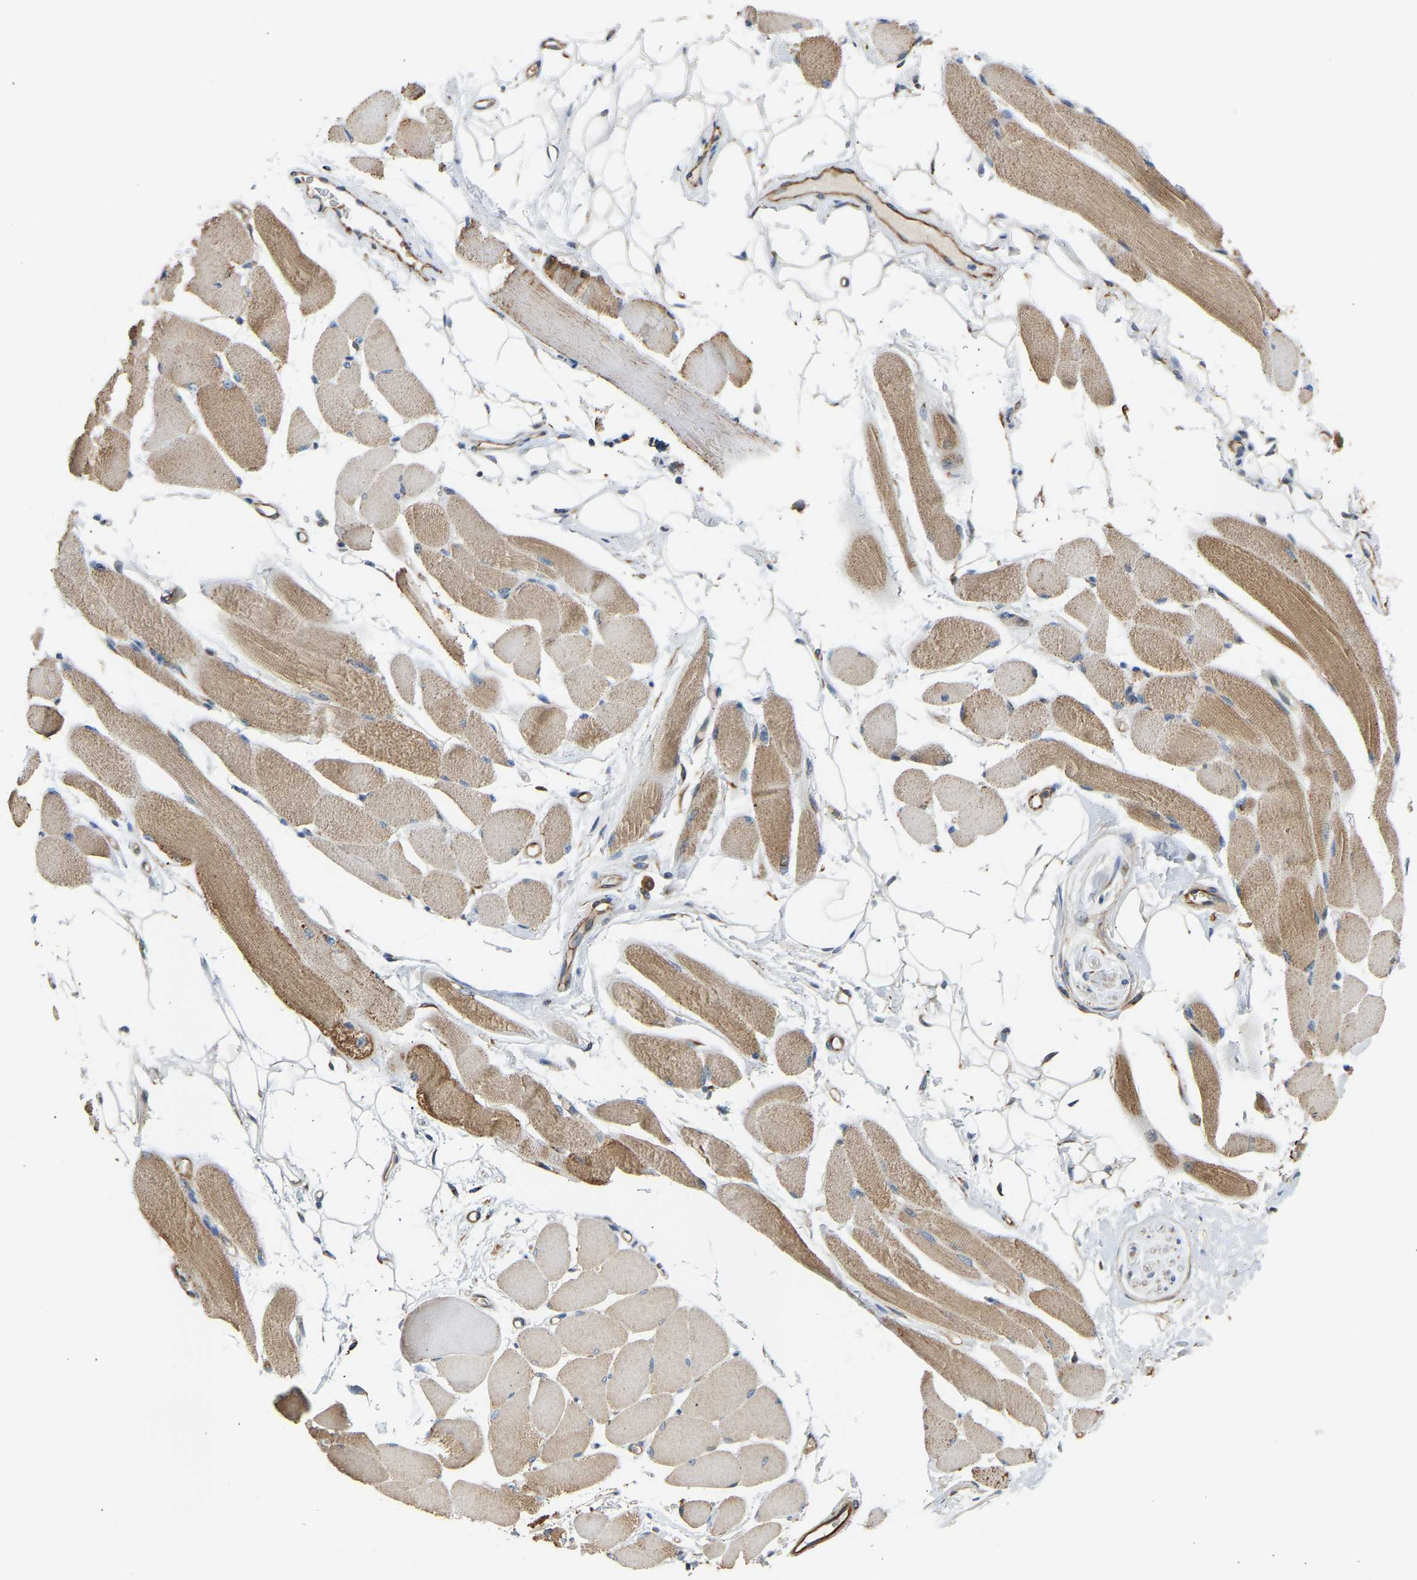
{"staining": {"intensity": "moderate", "quantity": "25%-75%", "location": "cytoplasmic/membranous"}, "tissue": "skeletal muscle", "cell_type": "Myocytes", "image_type": "normal", "snomed": [{"axis": "morphology", "description": "Normal tissue, NOS"}, {"axis": "topography", "description": "Skeletal muscle"}, {"axis": "topography", "description": "Peripheral nerve tissue"}], "caption": "Protein staining of unremarkable skeletal muscle demonstrates moderate cytoplasmic/membranous expression in approximately 25%-75% of myocytes. (Brightfield microscopy of DAB IHC at high magnification).", "gene": "YIPF2", "patient": {"sex": "female", "age": 84}}